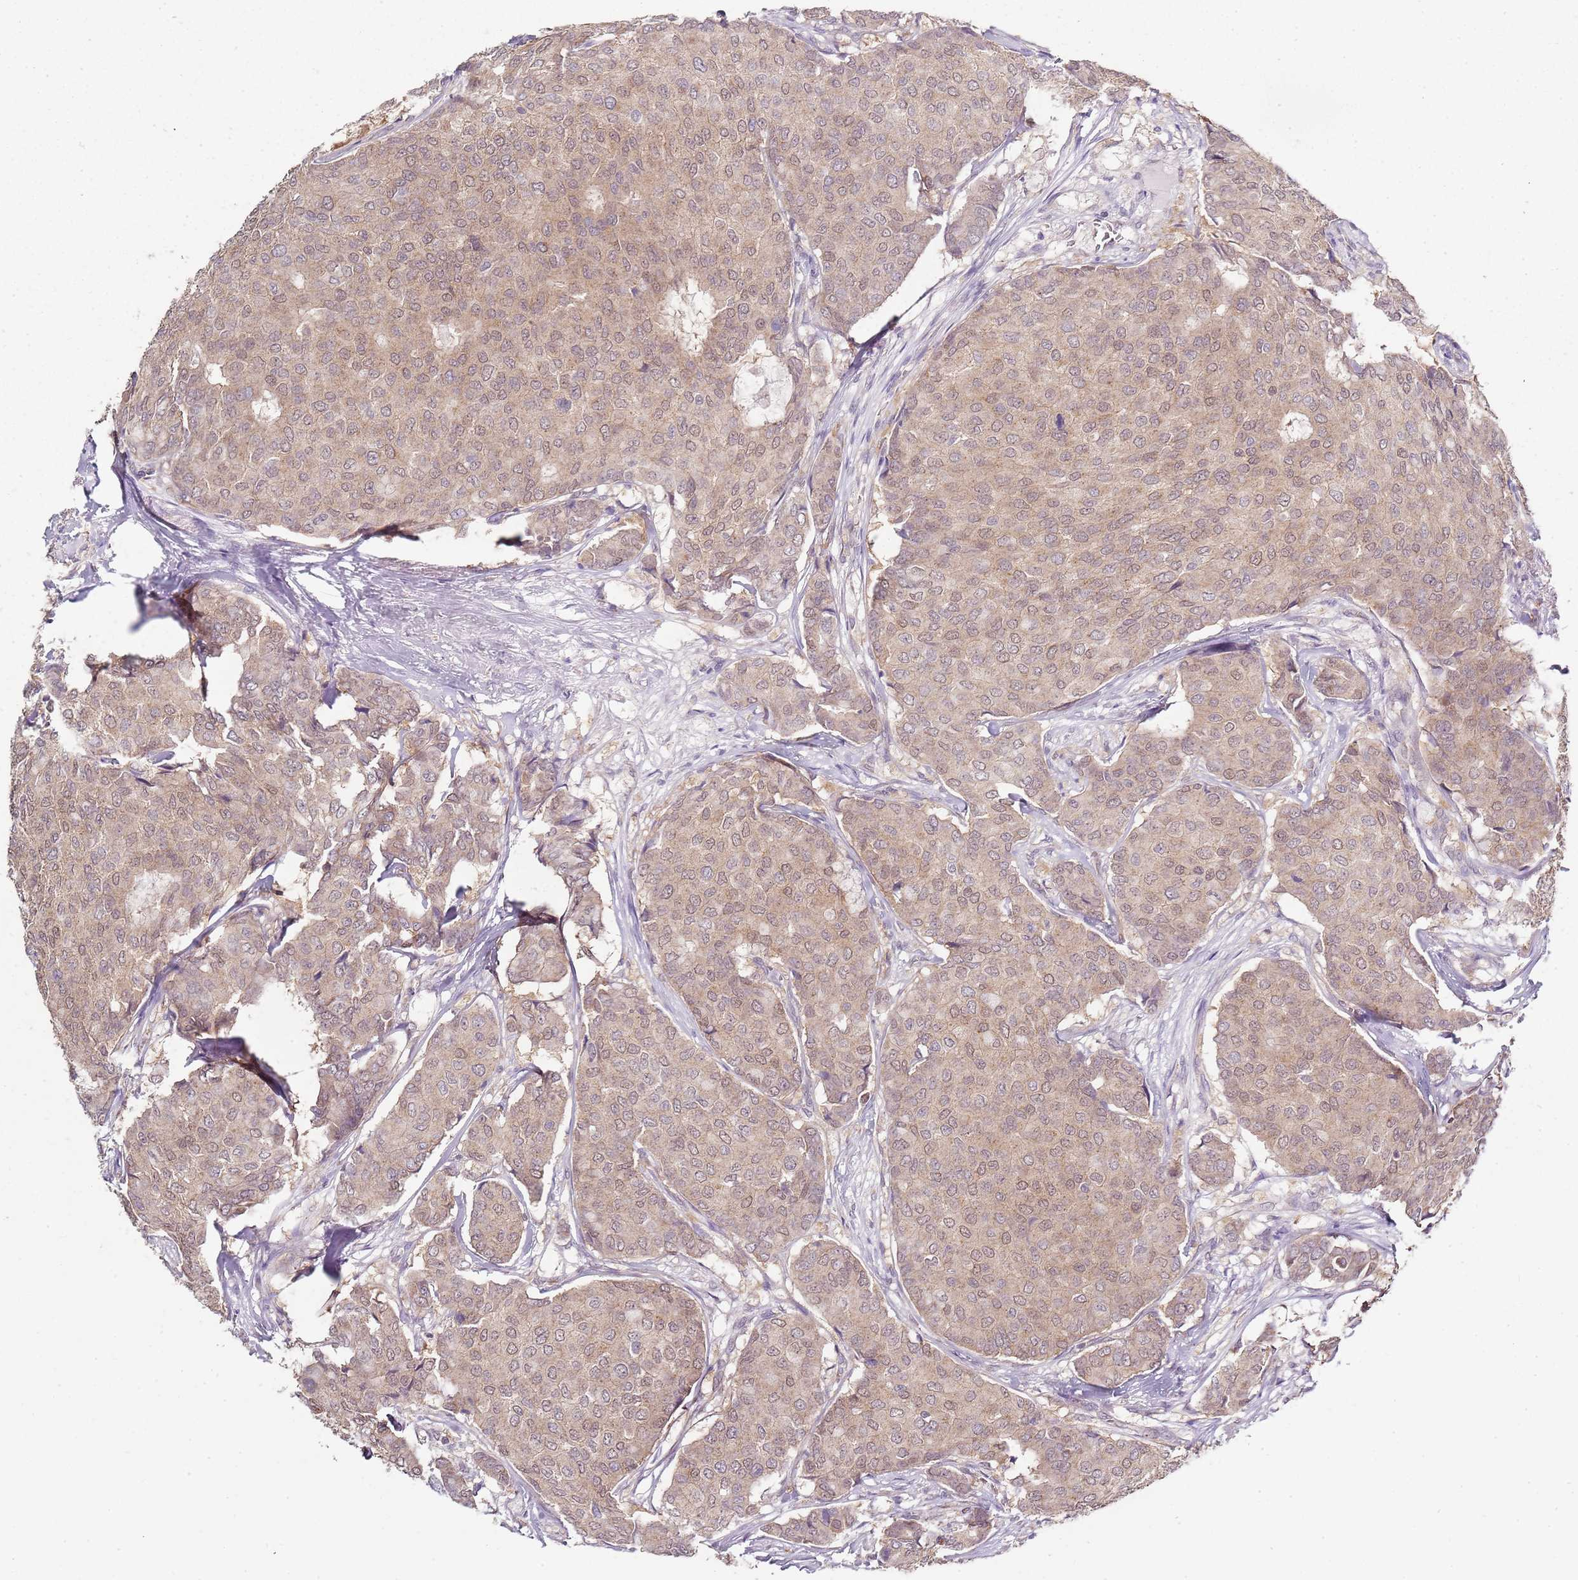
{"staining": {"intensity": "weak", "quantity": ">75%", "location": "cytoplasmic/membranous,nuclear"}, "tissue": "breast cancer", "cell_type": "Tumor cells", "image_type": "cancer", "snomed": [{"axis": "morphology", "description": "Duct carcinoma"}, {"axis": "topography", "description": "Breast"}], "caption": "Immunohistochemistry of human breast cancer (invasive ductal carcinoma) shows low levels of weak cytoplasmic/membranous and nuclear staining in approximately >75% of tumor cells.", "gene": "SMARCAL1", "patient": {"sex": "female", "age": 75}}